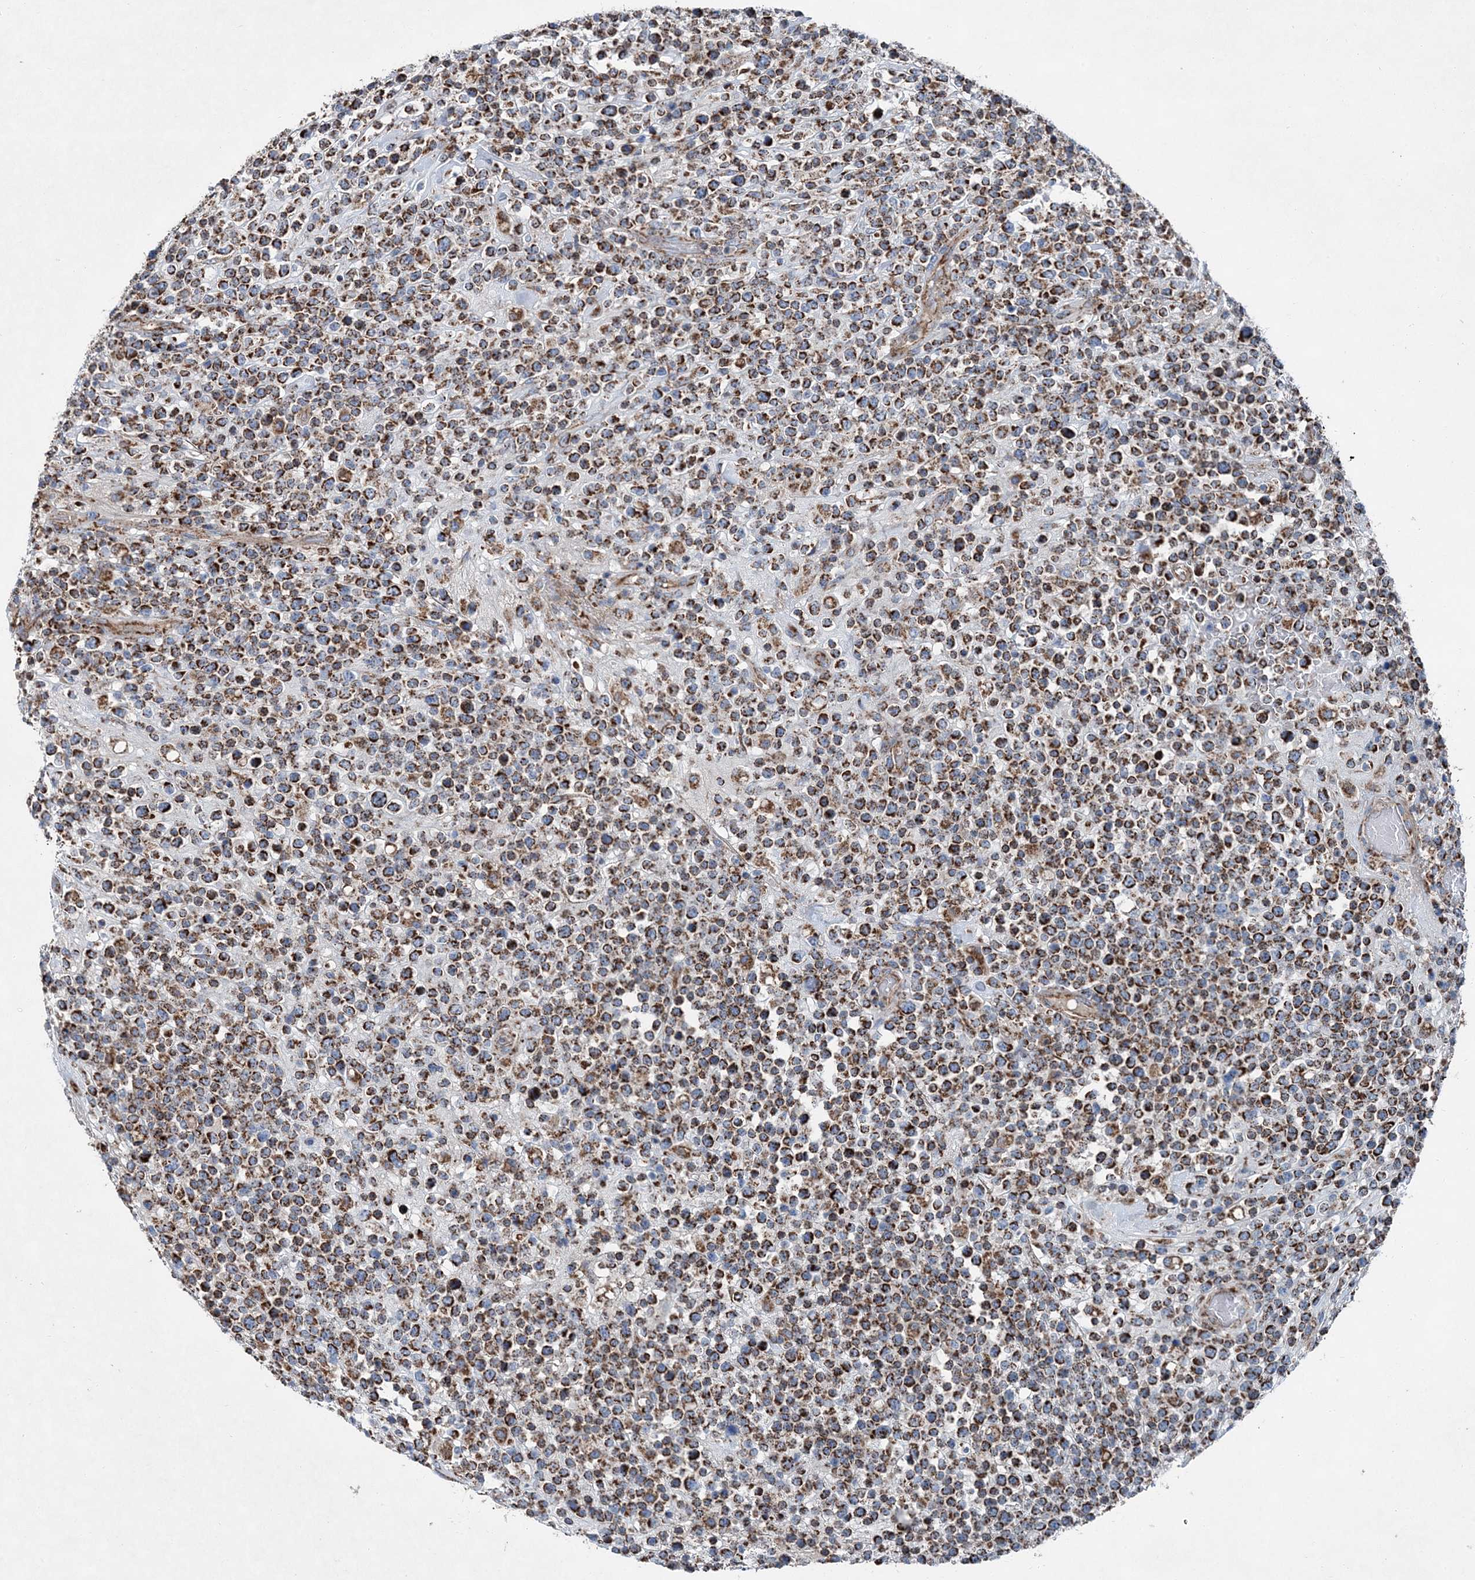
{"staining": {"intensity": "strong", "quantity": ">75%", "location": "cytoplasmic/membranous"}, "tissue": "lymphoma", "cell_type": "Tumor cells", "image_type": "cancer", "snomed": [{"axis": "morphology", "description": "Malignant lymphoma, non-Hodgkin's type, High grade"}, {"axis": "topography", "description": "Colon"}], "caption": "Lymphoma stained with a brown dye displays strong cytoplasmic/membranous positive staining in about >75% of tumor cells.", "gene": "SPAG16", "patient": {"sex": "female", "age": 53}}